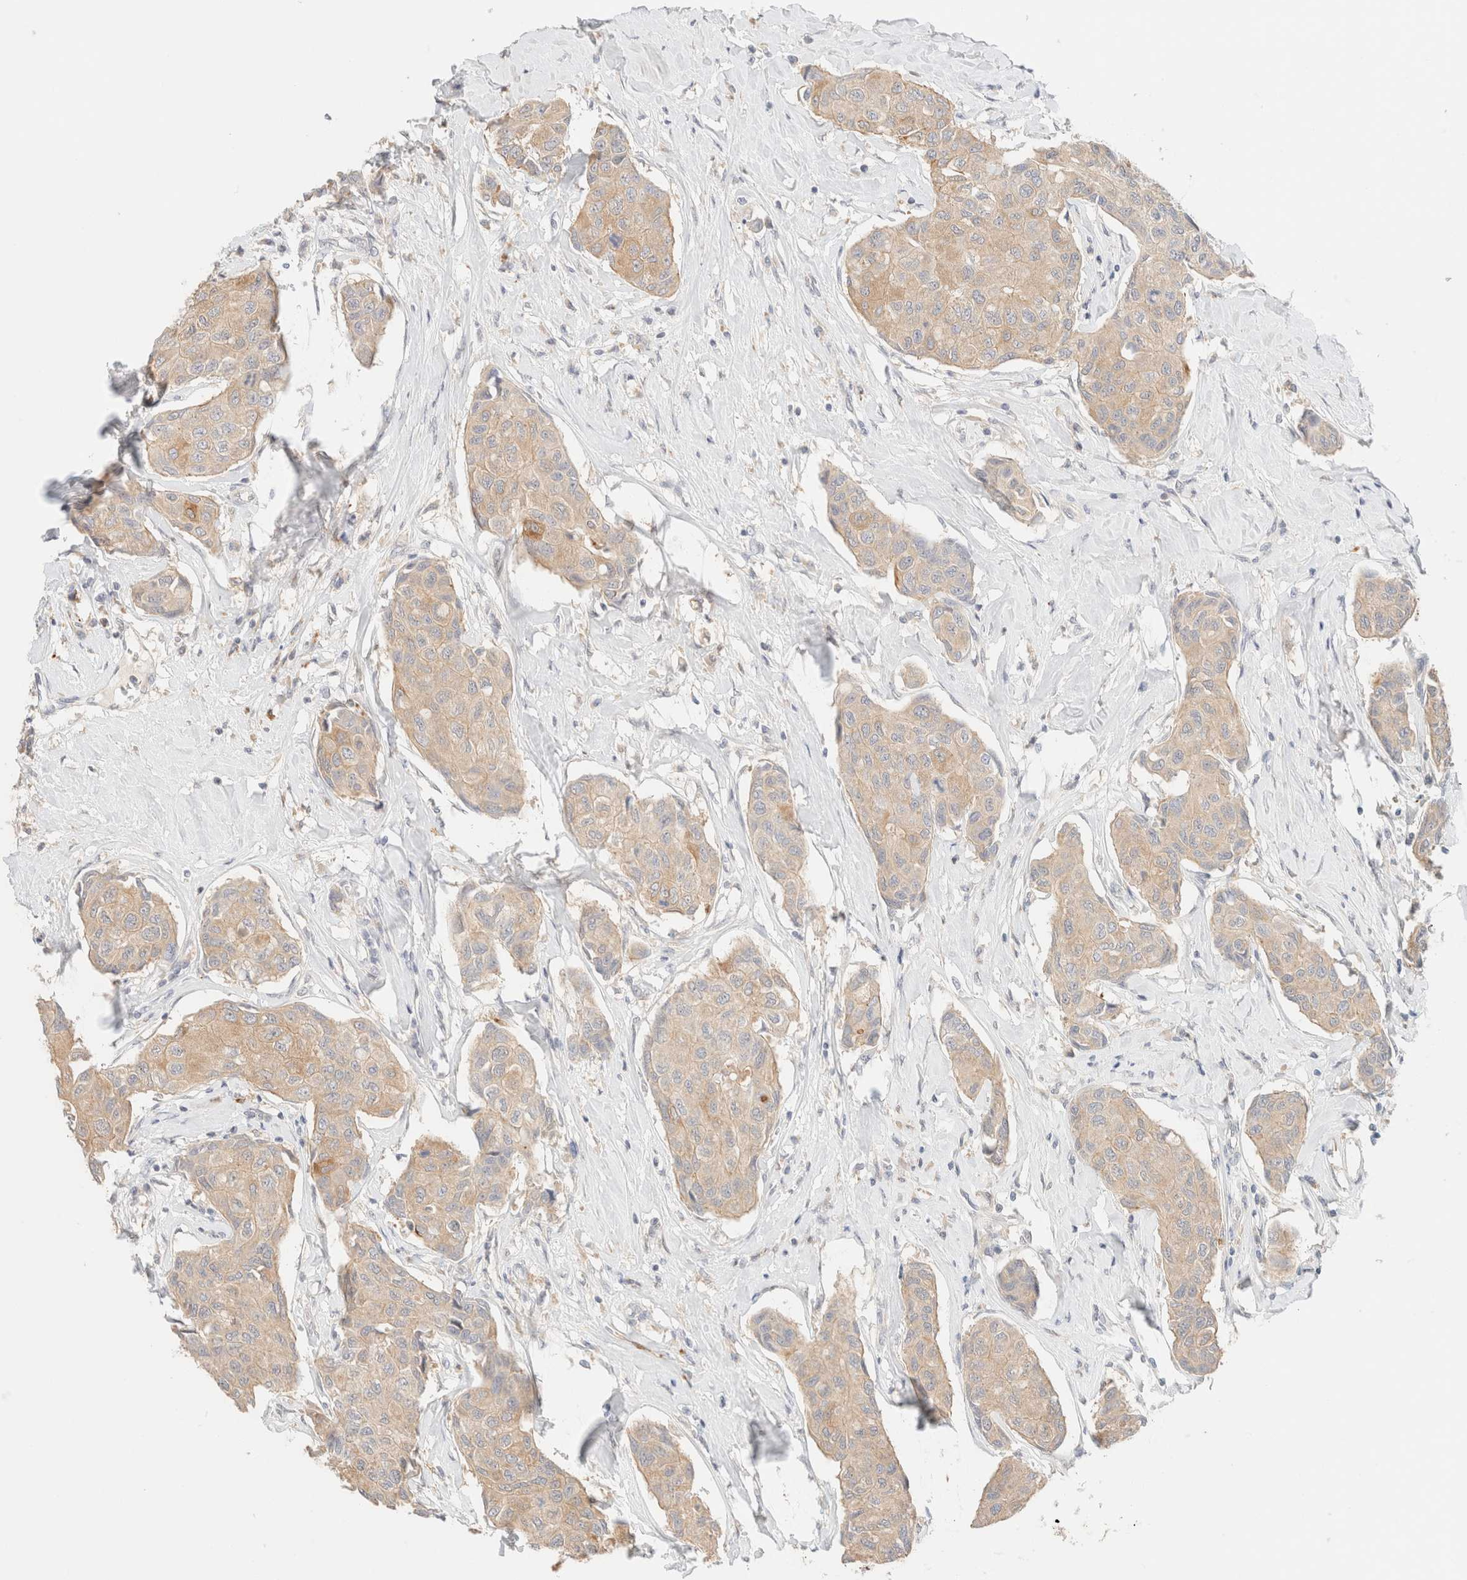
{"staining": {"intensity": "moderate", "quantity": ">75%", "location": "cytoplasmic/membranous"}, "tissue": "breast cancer", "cell_type": "Tumor cells", "image_type": "cancer", "snomed": [{"axis": "morphology", "description": "Duct carcinoma"}, {"axis": "topography", "description": "Breast"}], "caption": "Immunohistochemistry (DAB (3,3'-diaminobenzidine)) staining of intraductal carcinoma (breast) exhibits moderate cytoplasmic/membranous protein expression in approximately >75% of tumor cells. Ihc stains the protein of interest in brown and the nuclei are stained blue.", "gene": "SGSM2", "patient": {"sex": "female", "age": 80}}